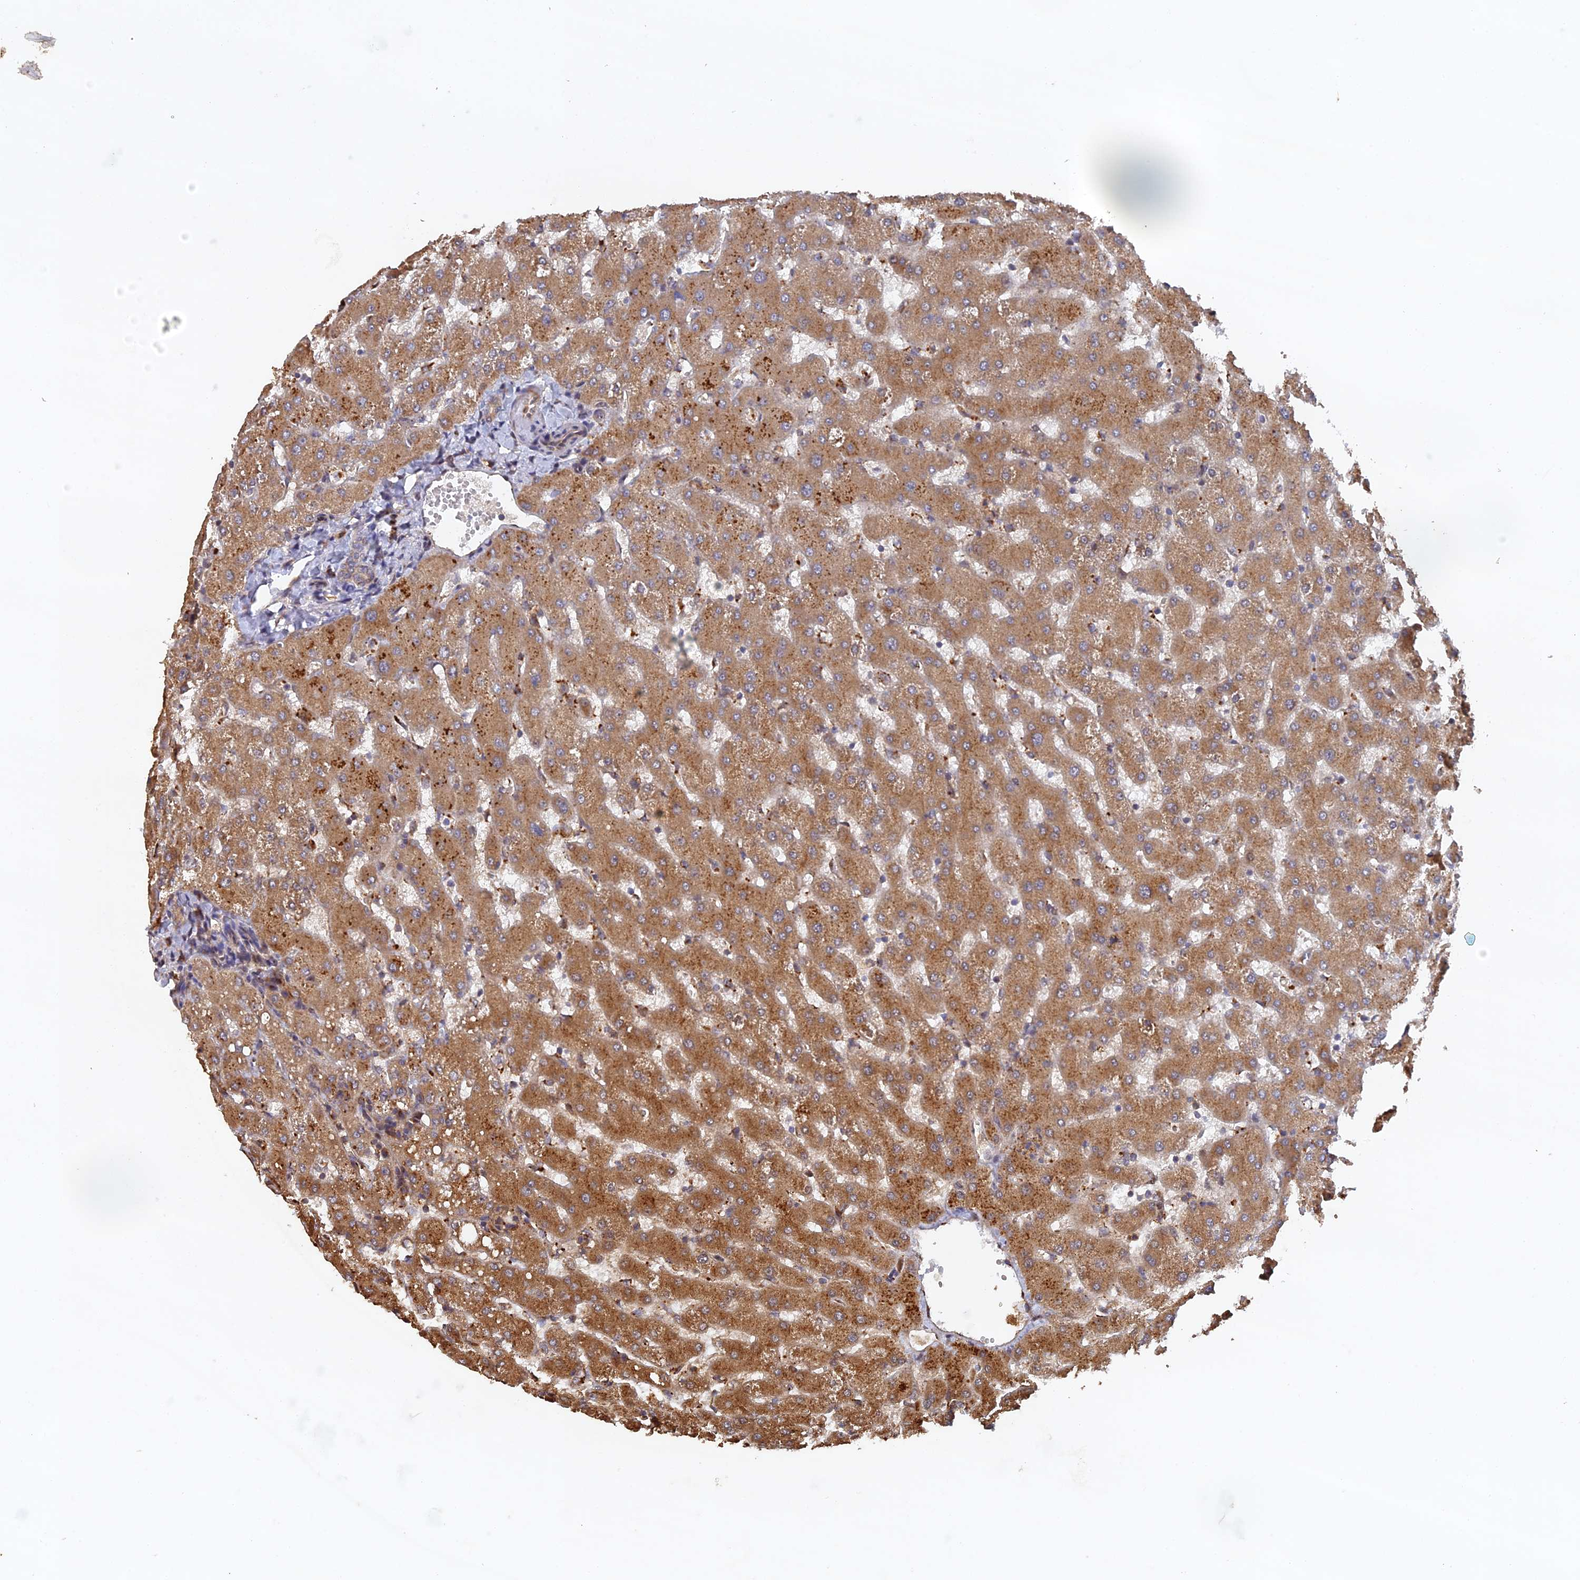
{"staining": {"intensity": "weak", "quantity": ">75%", "location": "cytoplasmic/membranous"}, "tissue": "liver", "cell_type": "Cholangiocytes", "image_type": "normal", "snomed": [{"axis": "morphology", "description": "Normal tissue, NOS"}, {"axis": "topography", "description": "Liver"}], "caption": "DAB (3,3'-diaminobenzidine) immunohistochemical staining of benign liver displays weak cytoplasmic/membranous protein expression in approximately >75% of cholangiocytes. (IHC, brightfield microscopy, high magnification).", "gene": "VPS37C", "patient": {"sex": "female", "age": 63}}